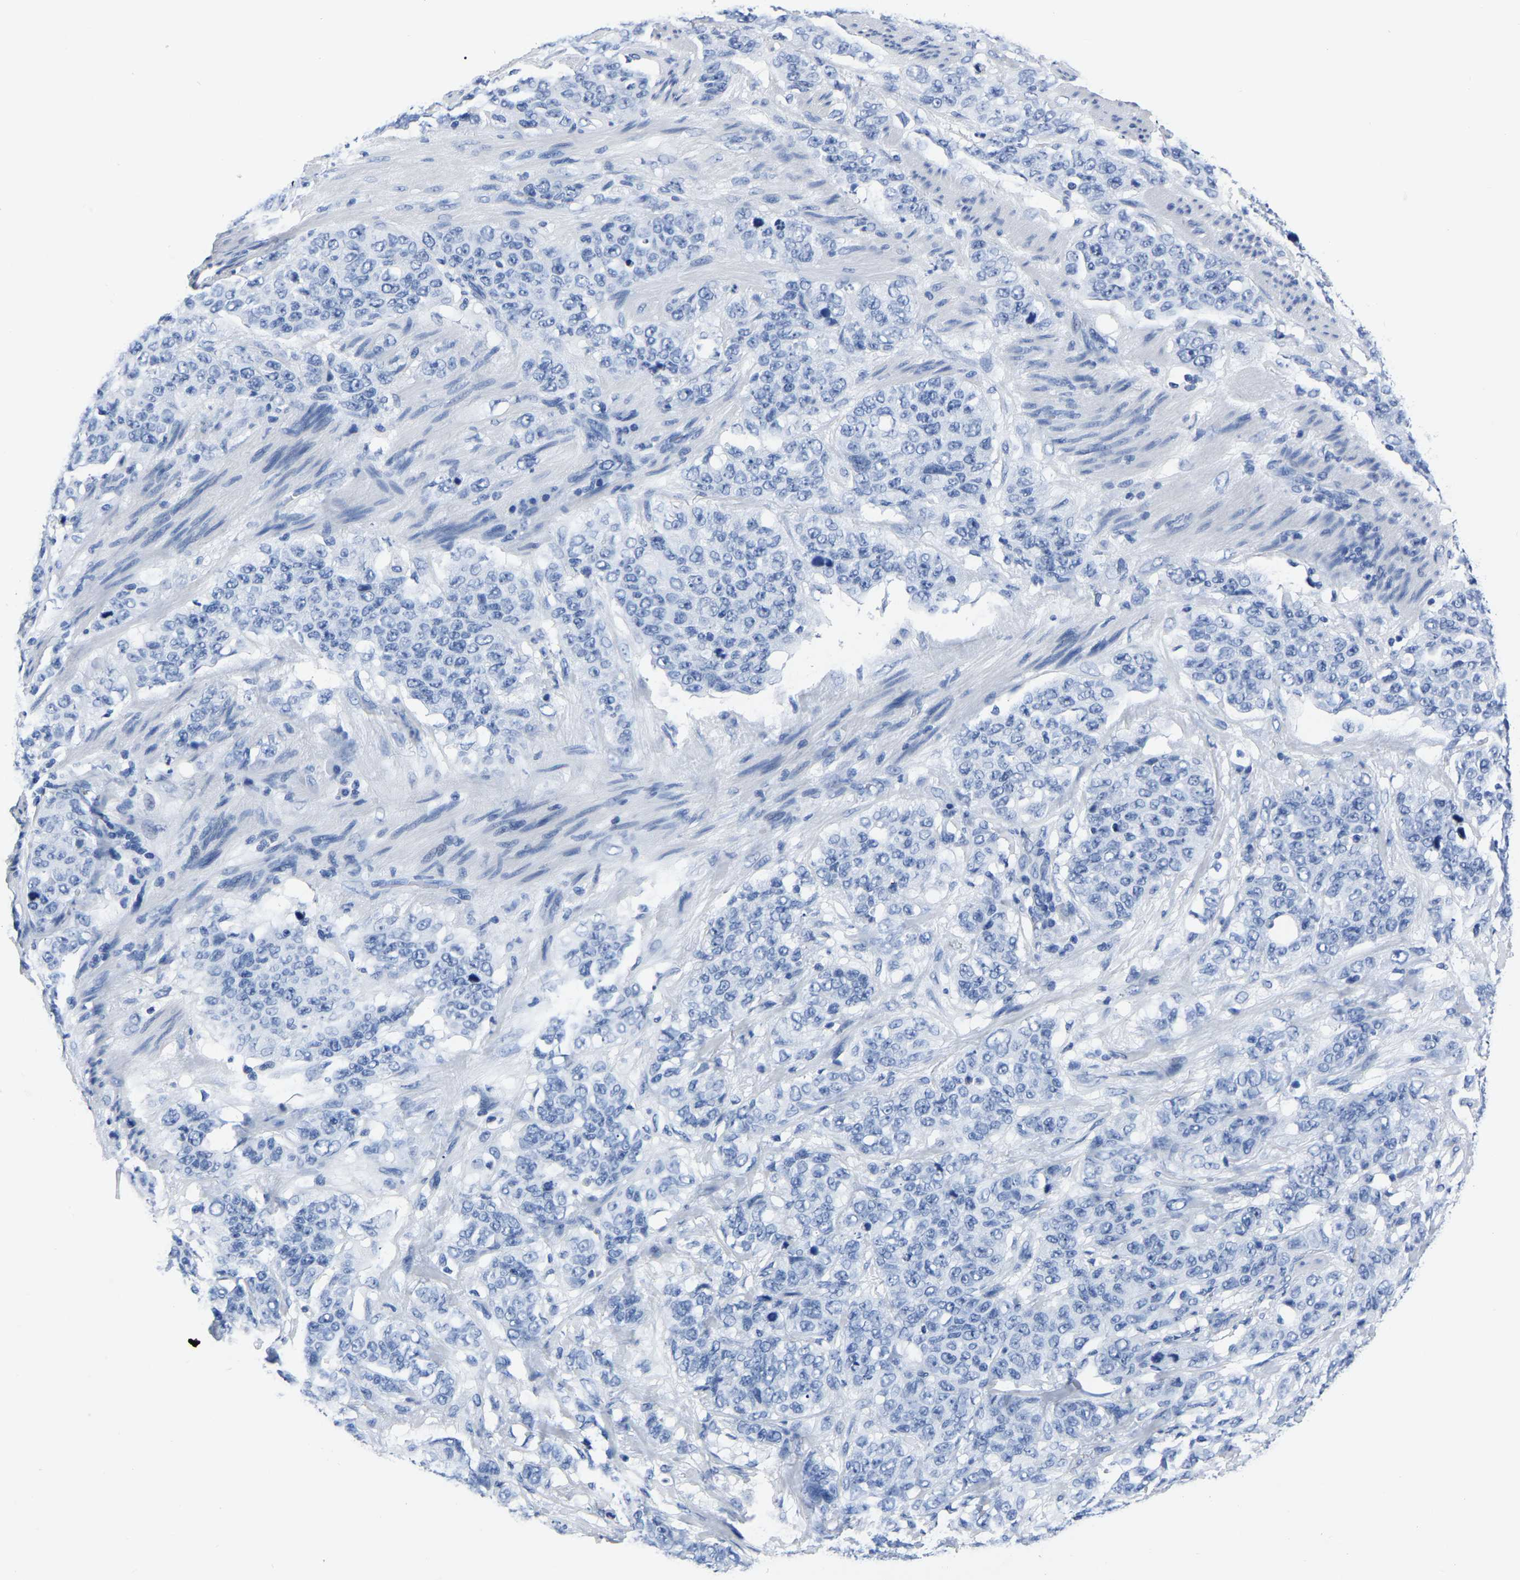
{"staining": {"intensity": "negative", "quantity": "none", "location": "none"}, "tissue": "stomach cancer", "cell_type": "Tumor cells", "image_type": "cancer", "snomed": [{"axis": "morphology", "description": "Adenocarcinoma, NOS"}, {"axis": "topography", "description": "Stomach"}], "caption": "High power microscopy photomicrograph of an IHC histopathology image of stomach adenocarcinoma, revealing no significant expression in tumor cells.", "gene": "IMPG2", "patient": {"sex": "male", "age": 48}}